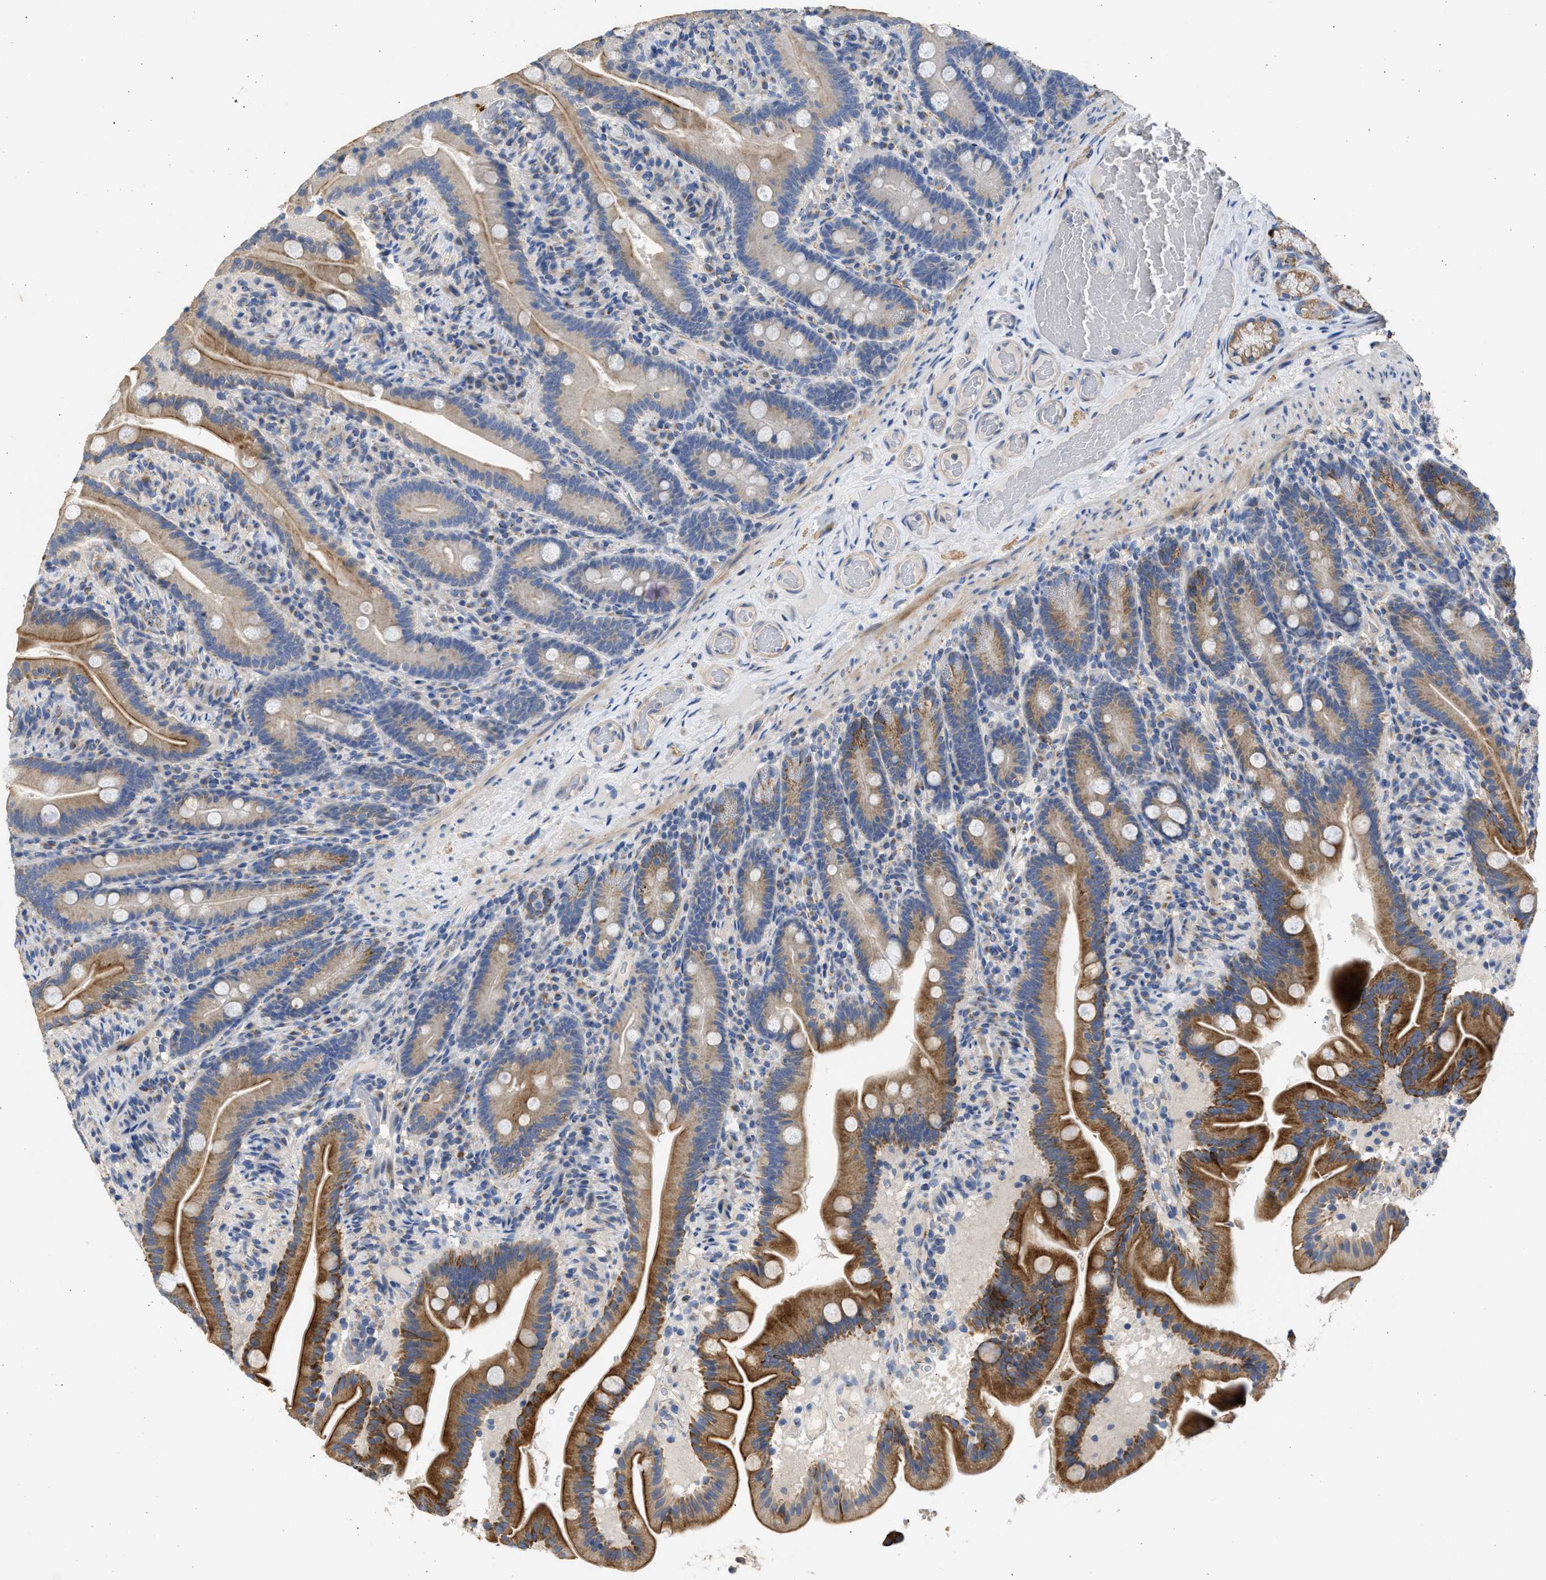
{"staining": {"intensity": "moderate", "quantity": "25%-75%", "location": "cytoplasmic/membranous"}, "tissue": "duodenum", "cell_type": "Glandular cells", "image_type": "normal", "snomed": [{"axis": "morphology", "description": "Normal tissue, NOS"}, {"axis": "topography", "description": "Duodenum"}], "caption": "Protein staining of benign duodenum demonstrates moderate cytoplasmic/membranous positivity in about 25%-75% of glandular cells. The staining was performed using DAB (3,3'-diaminobenzidine), with brown indicating positive protein expression. Nuclei are stained blue with hematoxylin.", "gene": "IPO8", "patient": {"sex": "male", "age": 54}}